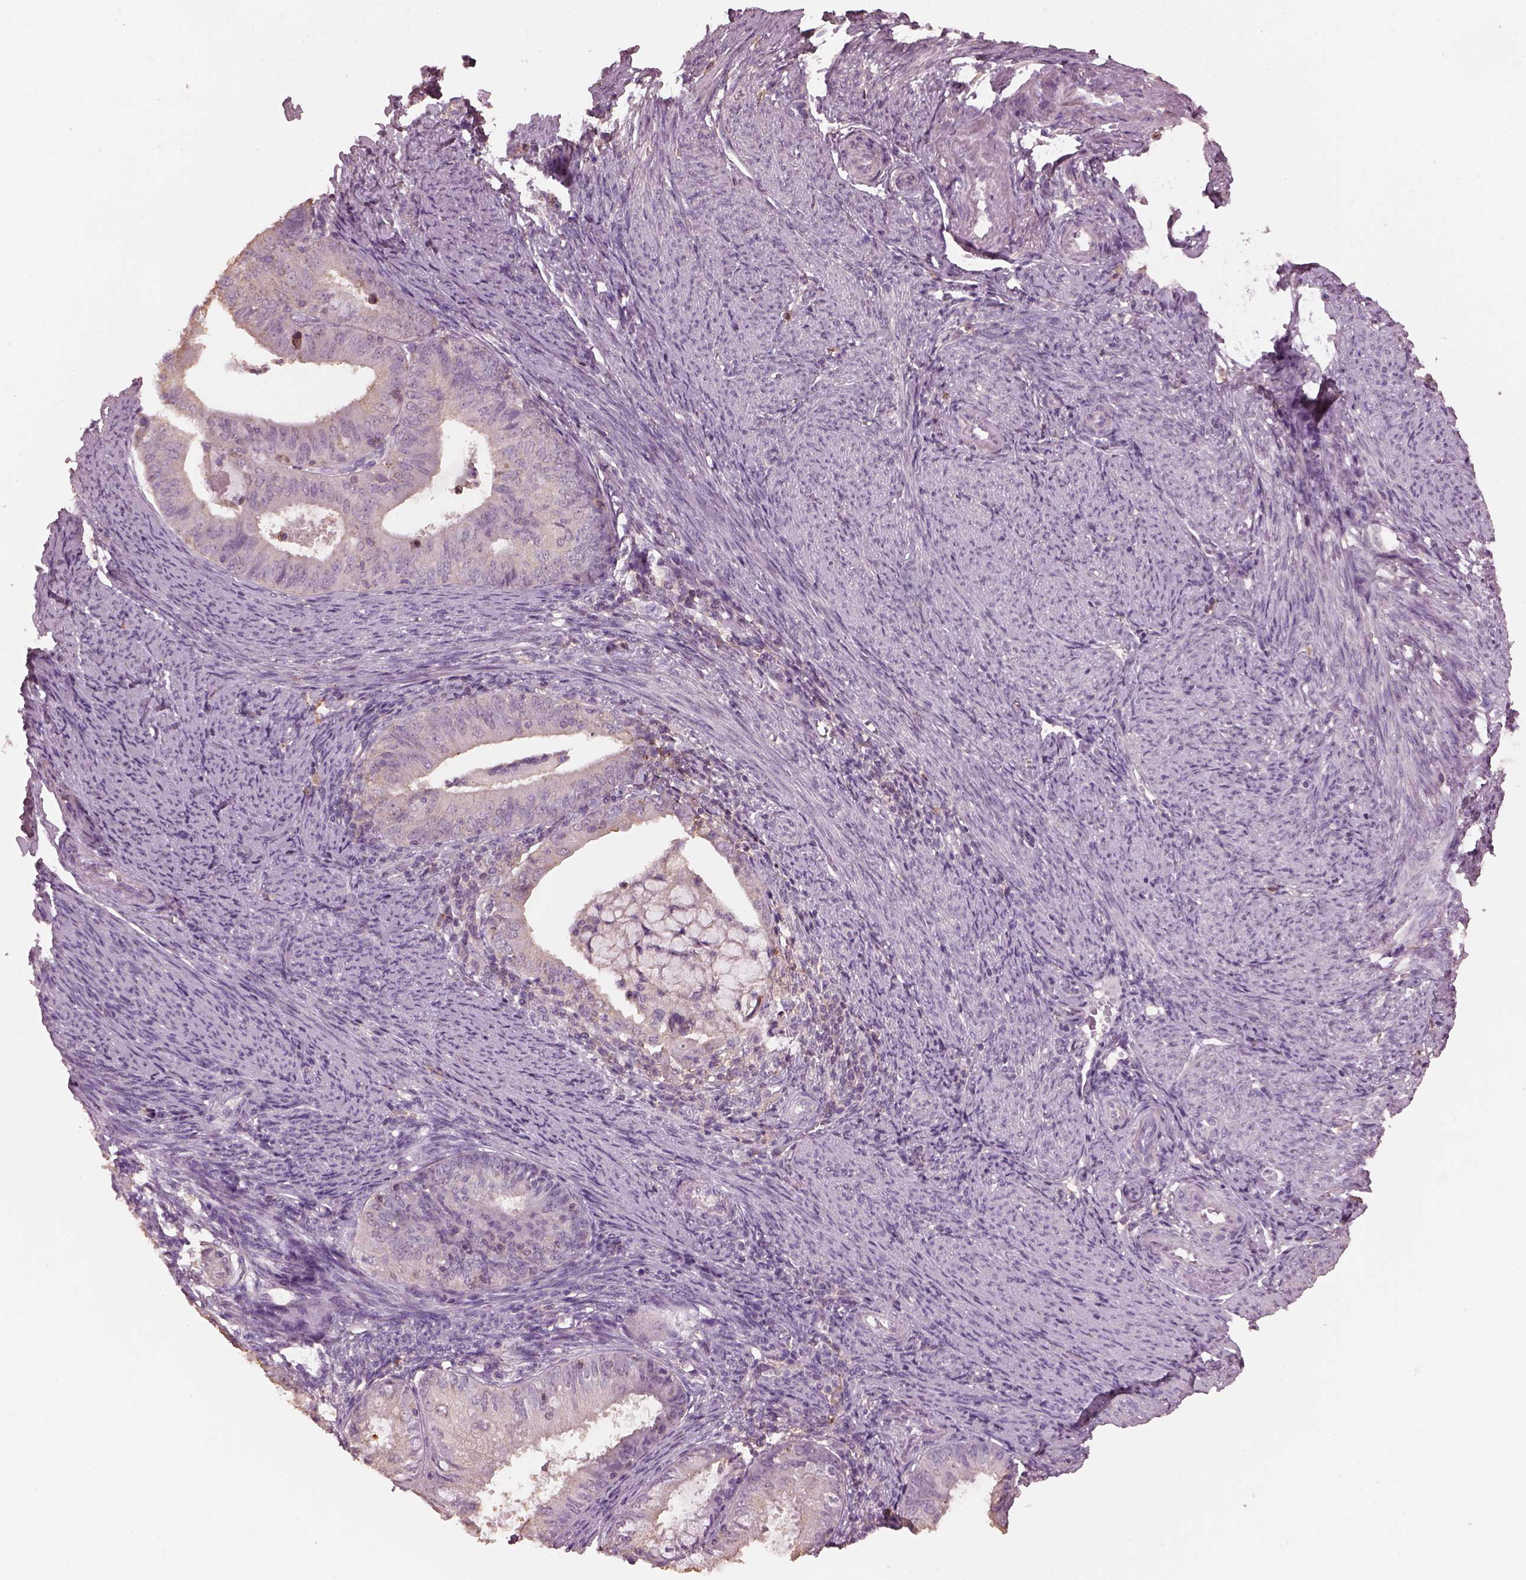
{"staining": {"intensity": "negative", "quantity": "none", "location": "none"}, "tissue": "endometrial cancer", "cell_type": "Tumor cells", "image_type": "cancer", "snomed": [{"axis": "morphology", "description": "Adenocarcinoma, NOS"}, {"axis": "topography", "description": "Endometrium"}], "caption": "High magnification brightfield microscopy of endometrial cancer stained with DAB (brown) and counterstained with hematoxylin (blue): tumor cells show no significant expression.", "gene": "SRI", "patient": {"sex": "female", "age": 57}}